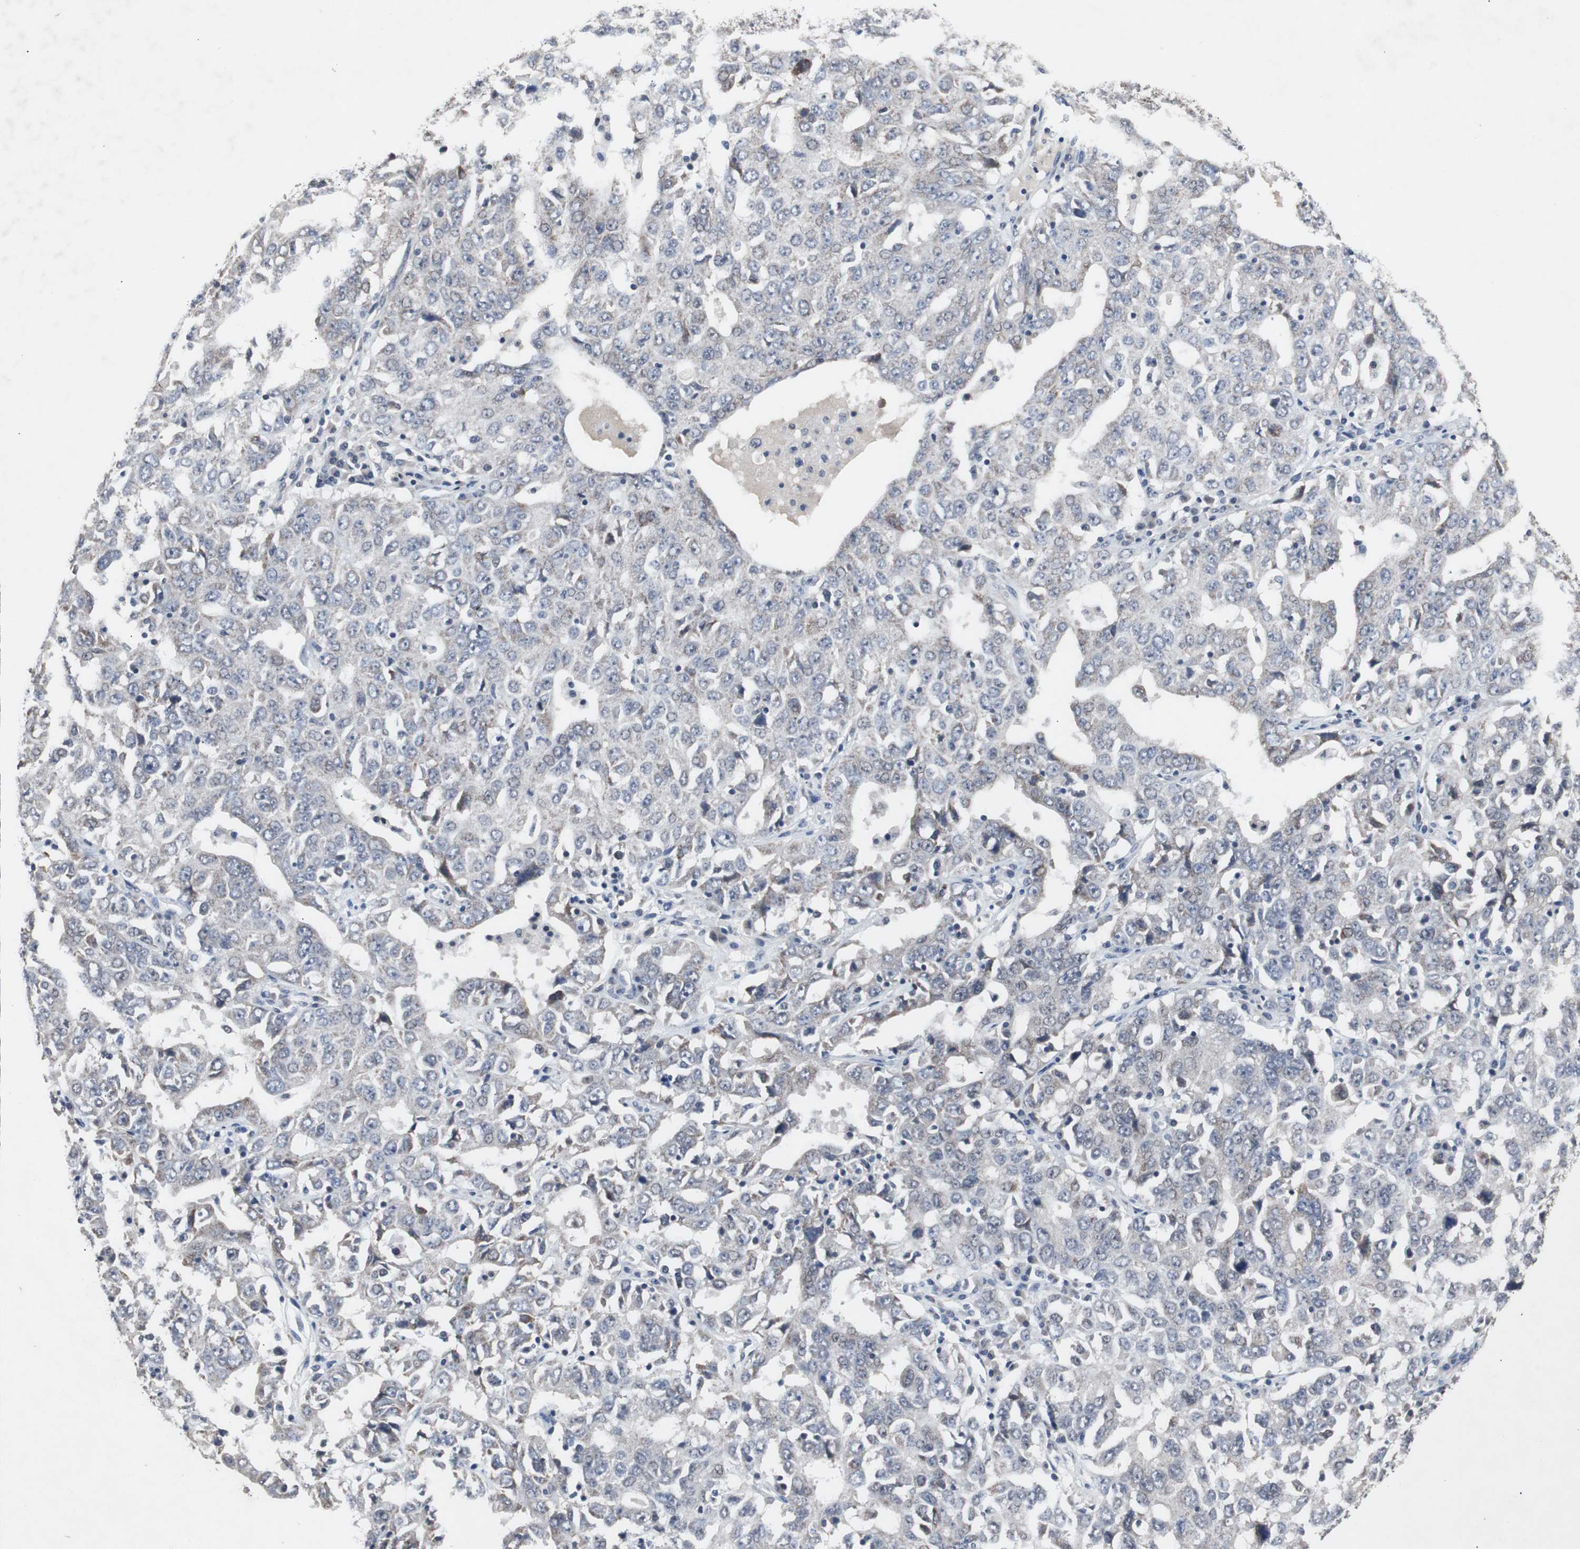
{"staining": {"intensity": "negative", "quantity": "none", "location": "none"}, "tissue": "ovarian cancer", "cell_type": "Tumor cells", "image_type": "cancer", "snomed": [{"axis": "morphology", "description": "Carcinoma, endometroid"}, {"axis": "topography", "description": "Ovary"}], "caption": "Immunohistochemistry of human ovarian cancer exhibits no expression in tumor cells.", "gene": "RBM47", "patient": {"sex": "female", "age": 62}}